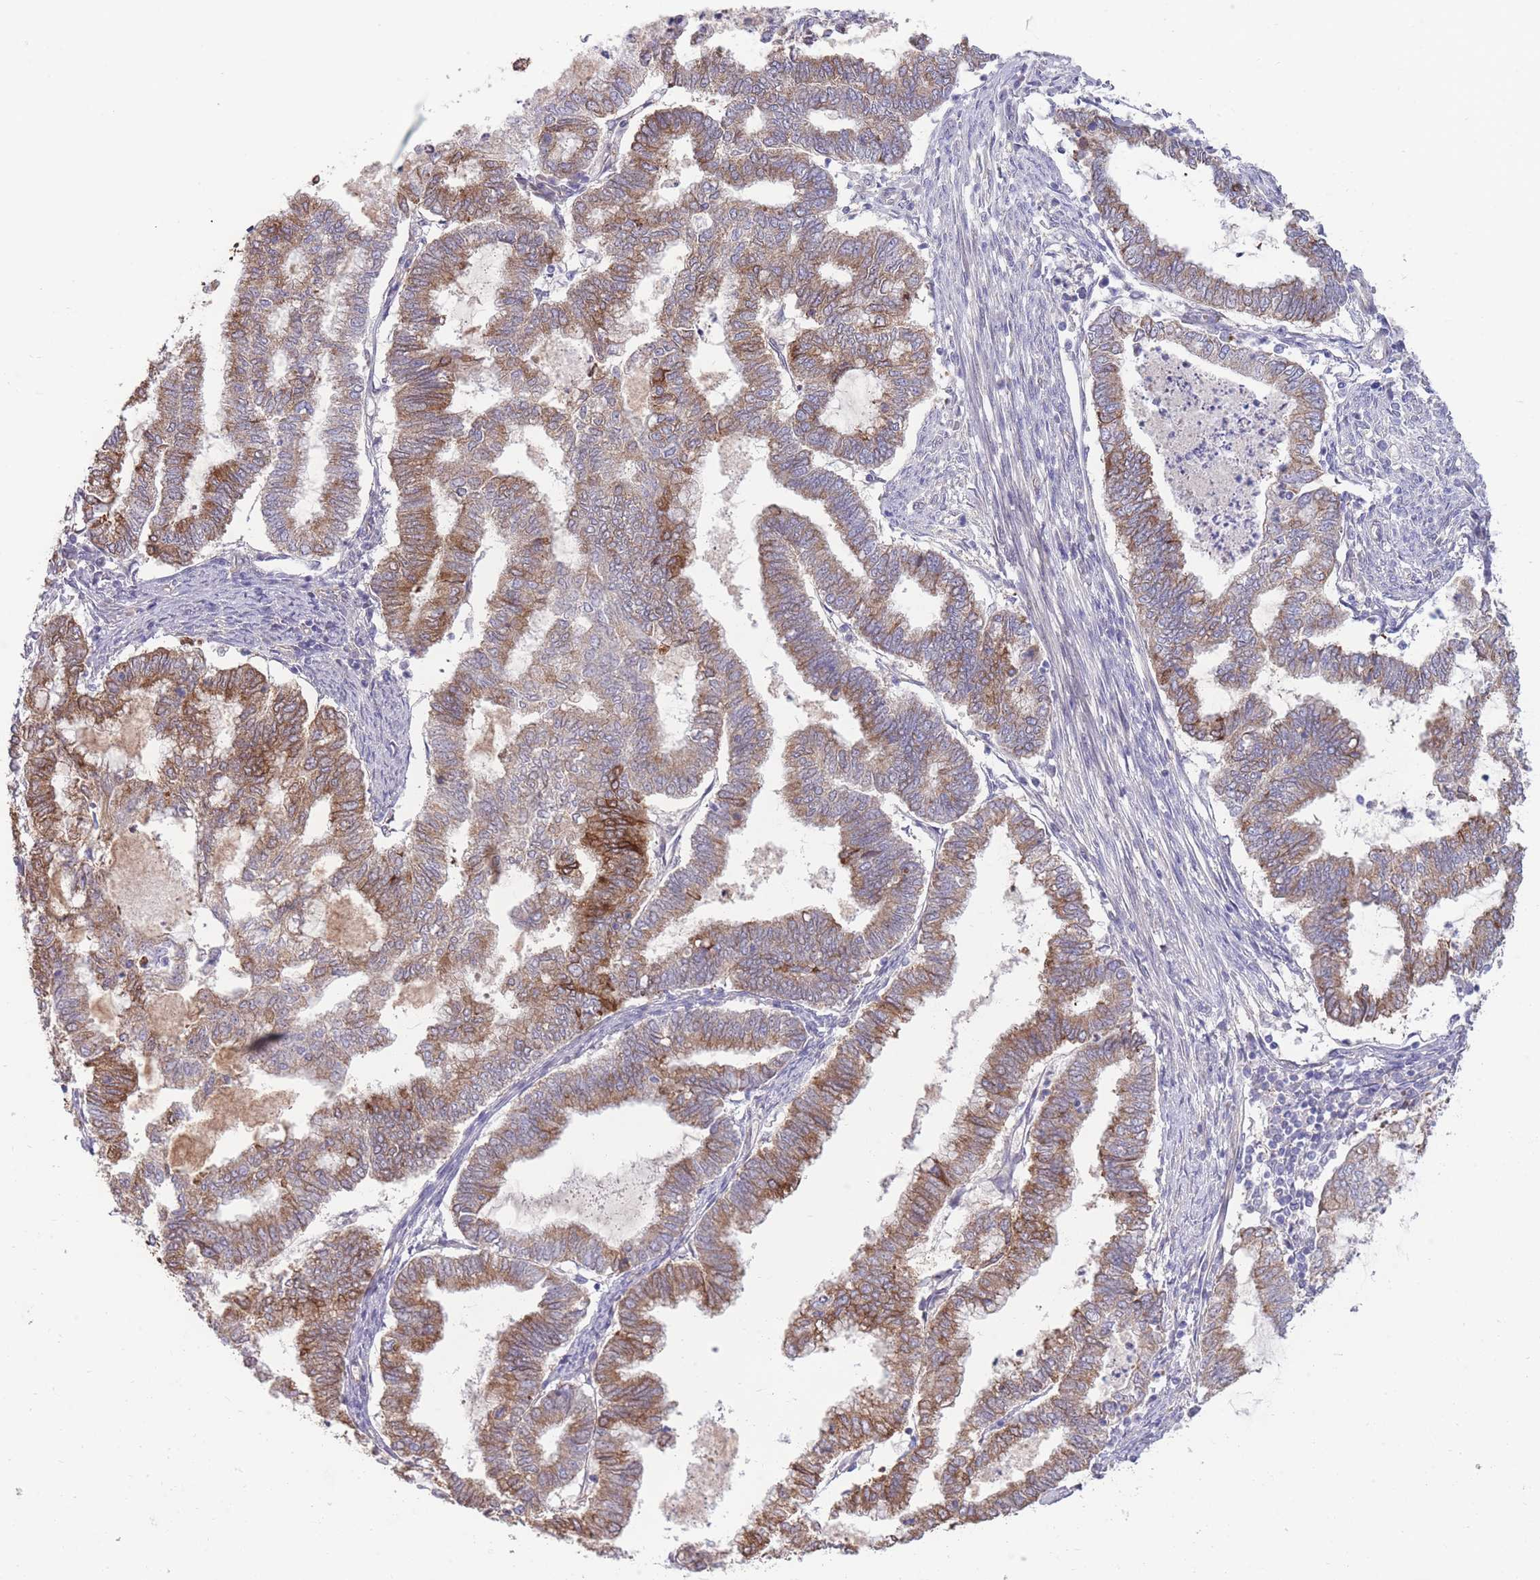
{"staining": {"intensity": "moderate", "quantity": ">75%", "location": "cytoplasmic/membranous"}, "tissue": "endometrial cancer", "cell_type": "Tumor cells", "image_type": "cancer", "snomed": [{"axis": "morphology", "description": "Adenocarcinoma, NOS"}, {"axis": "topography", "description": "Endometrium"}], "caption": "Human endometrial cancer stained with a brown dye displays moderate cytoplasmic/membranous positive positivity in approximately >75% of tumor cells.", "gene": "RGS11", "patient": {"sex": "female", "age": 79}}